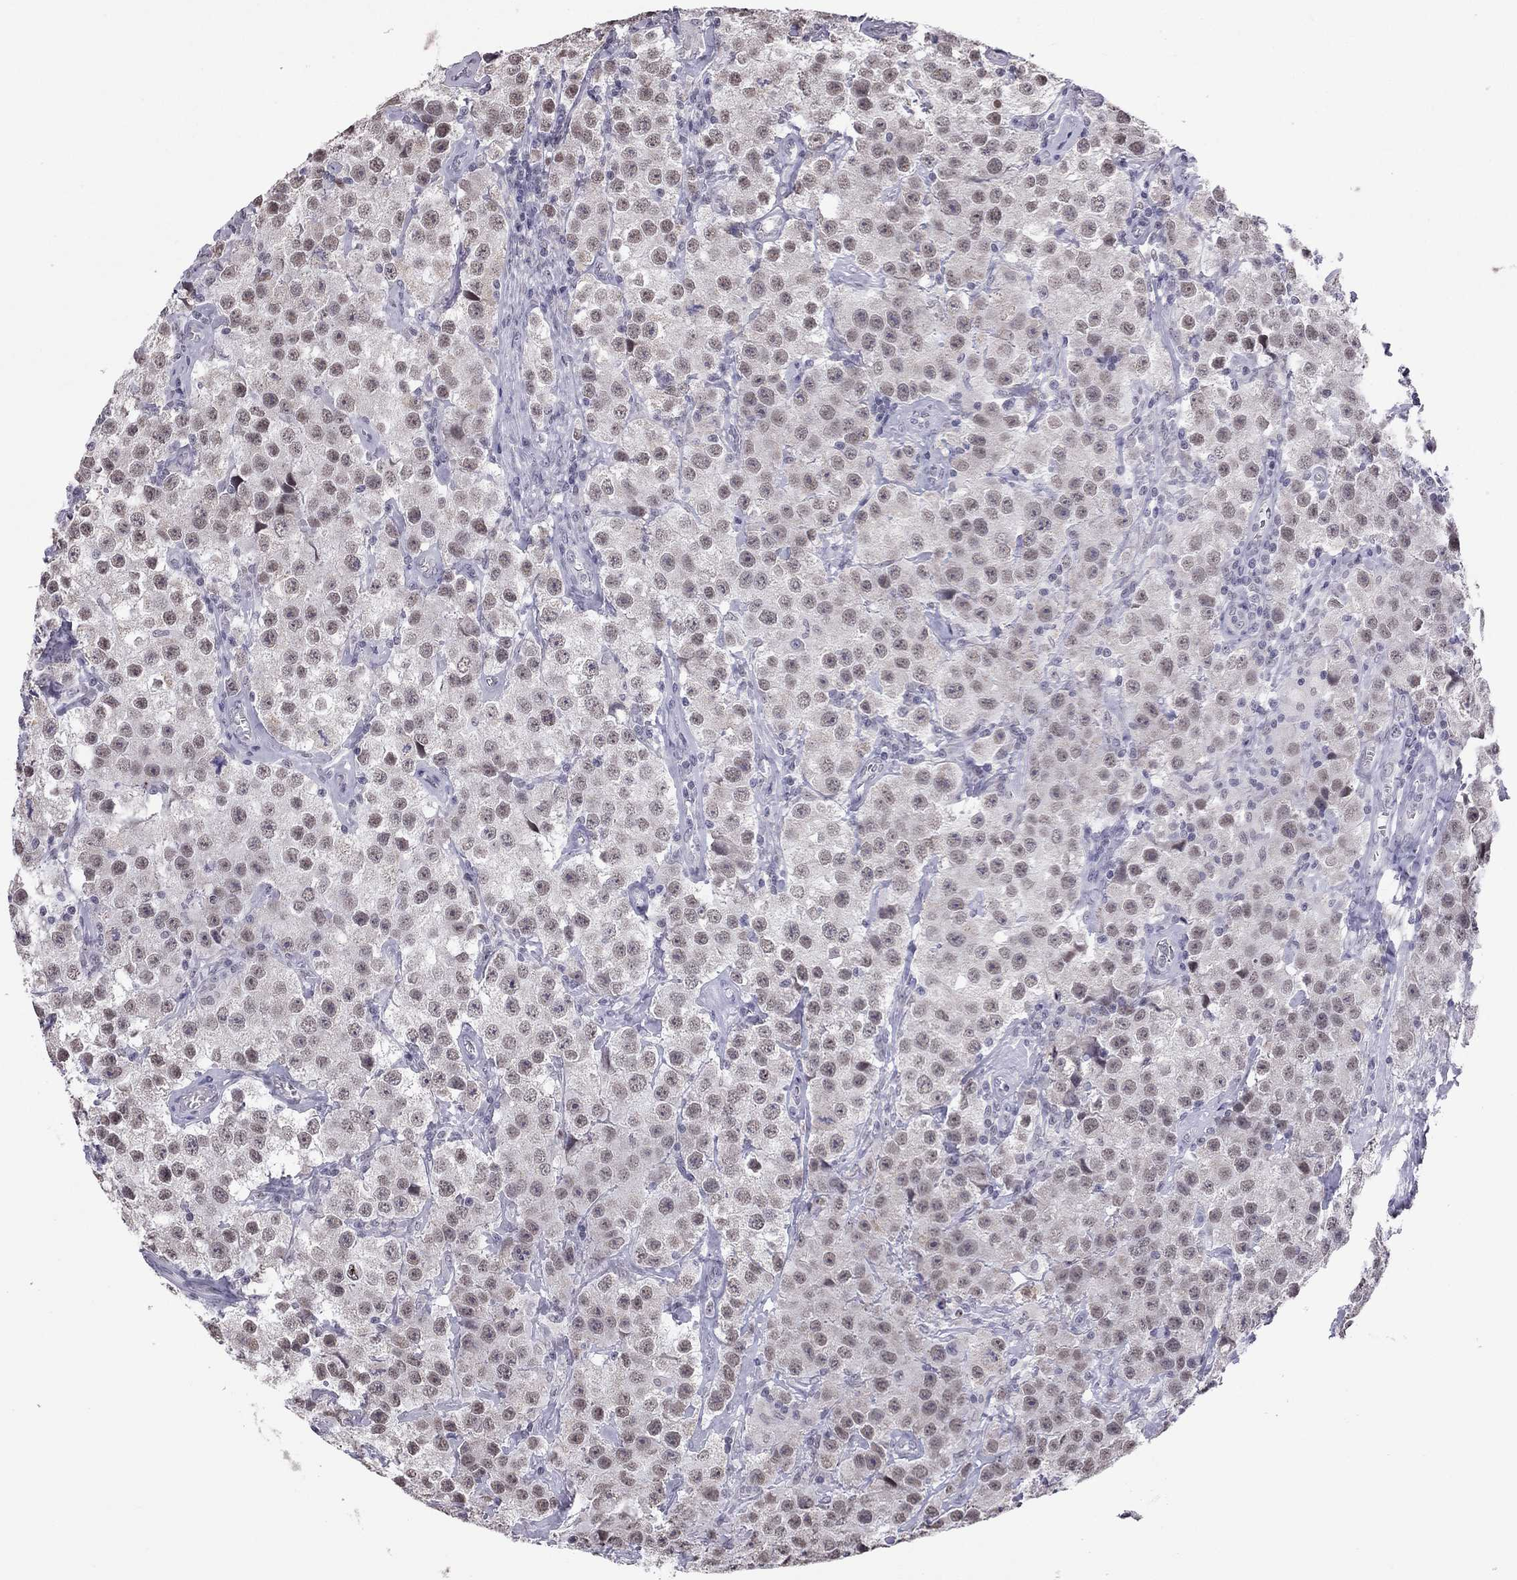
{"staining": {"intensity": "moderate", "quantity": "<25%", "location": "nuclear"}, "tissue": "testis cancer", "cell_type": "Tumor cells", "image_type": "cancer", "snomed": [{"axis": "morphology", "description": "Seminoma, NOS"}, {"axis": "topography", "description": "Testis"}], "caption": "A photomicrograph showing moderate nuclear positivity in approximately <25% of tumor cells in testis cancer, as visualized by brown immunohistochemical staining.", "gene": "PPP1R3A", "patient": {"sex": "male", "age": 52}}